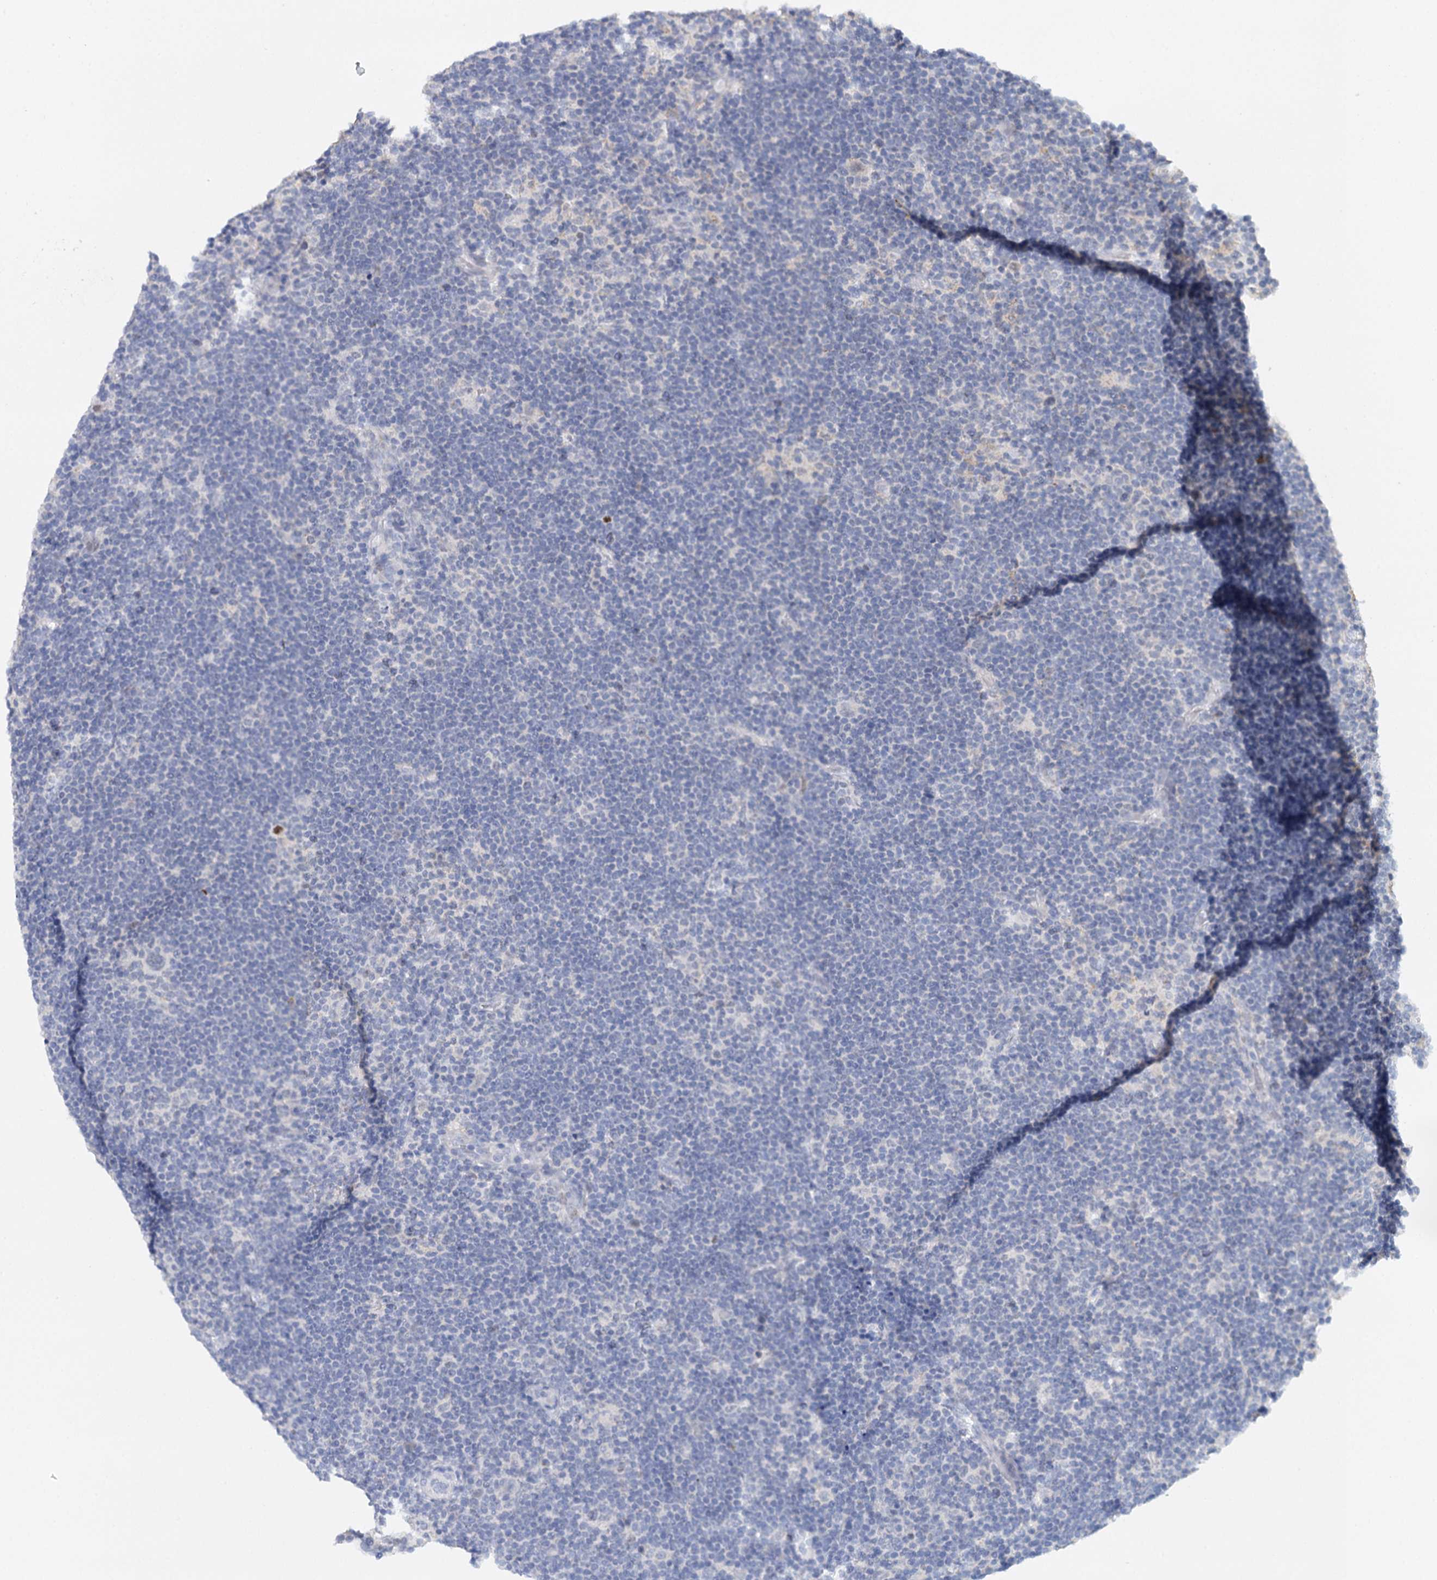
{"staining": {"intensity": "negative", "quantity": "none", "location": "none"}, "tissue": "lymphoma", "cell_type": "Tumor cells", "image_type": "cancer", "snomed": [{"axis": "morphology", "description": "Hodgkin's disease, NOS"}, {"axis": "topography", "description": "Lymph node"}], "caption": "High magnification brightfield microscopy of lymphoma stained with DAB (brown) and counterstained with hematoxylin (blue): tumor cells show no significant positivity. (Stains: DAB immunohistochemistry with hematoxylin counter stain, Microscopy: brightfield microscopy at high magnification).", "gene": "TP53", "patient": {"sex": "female", "age": 57}}